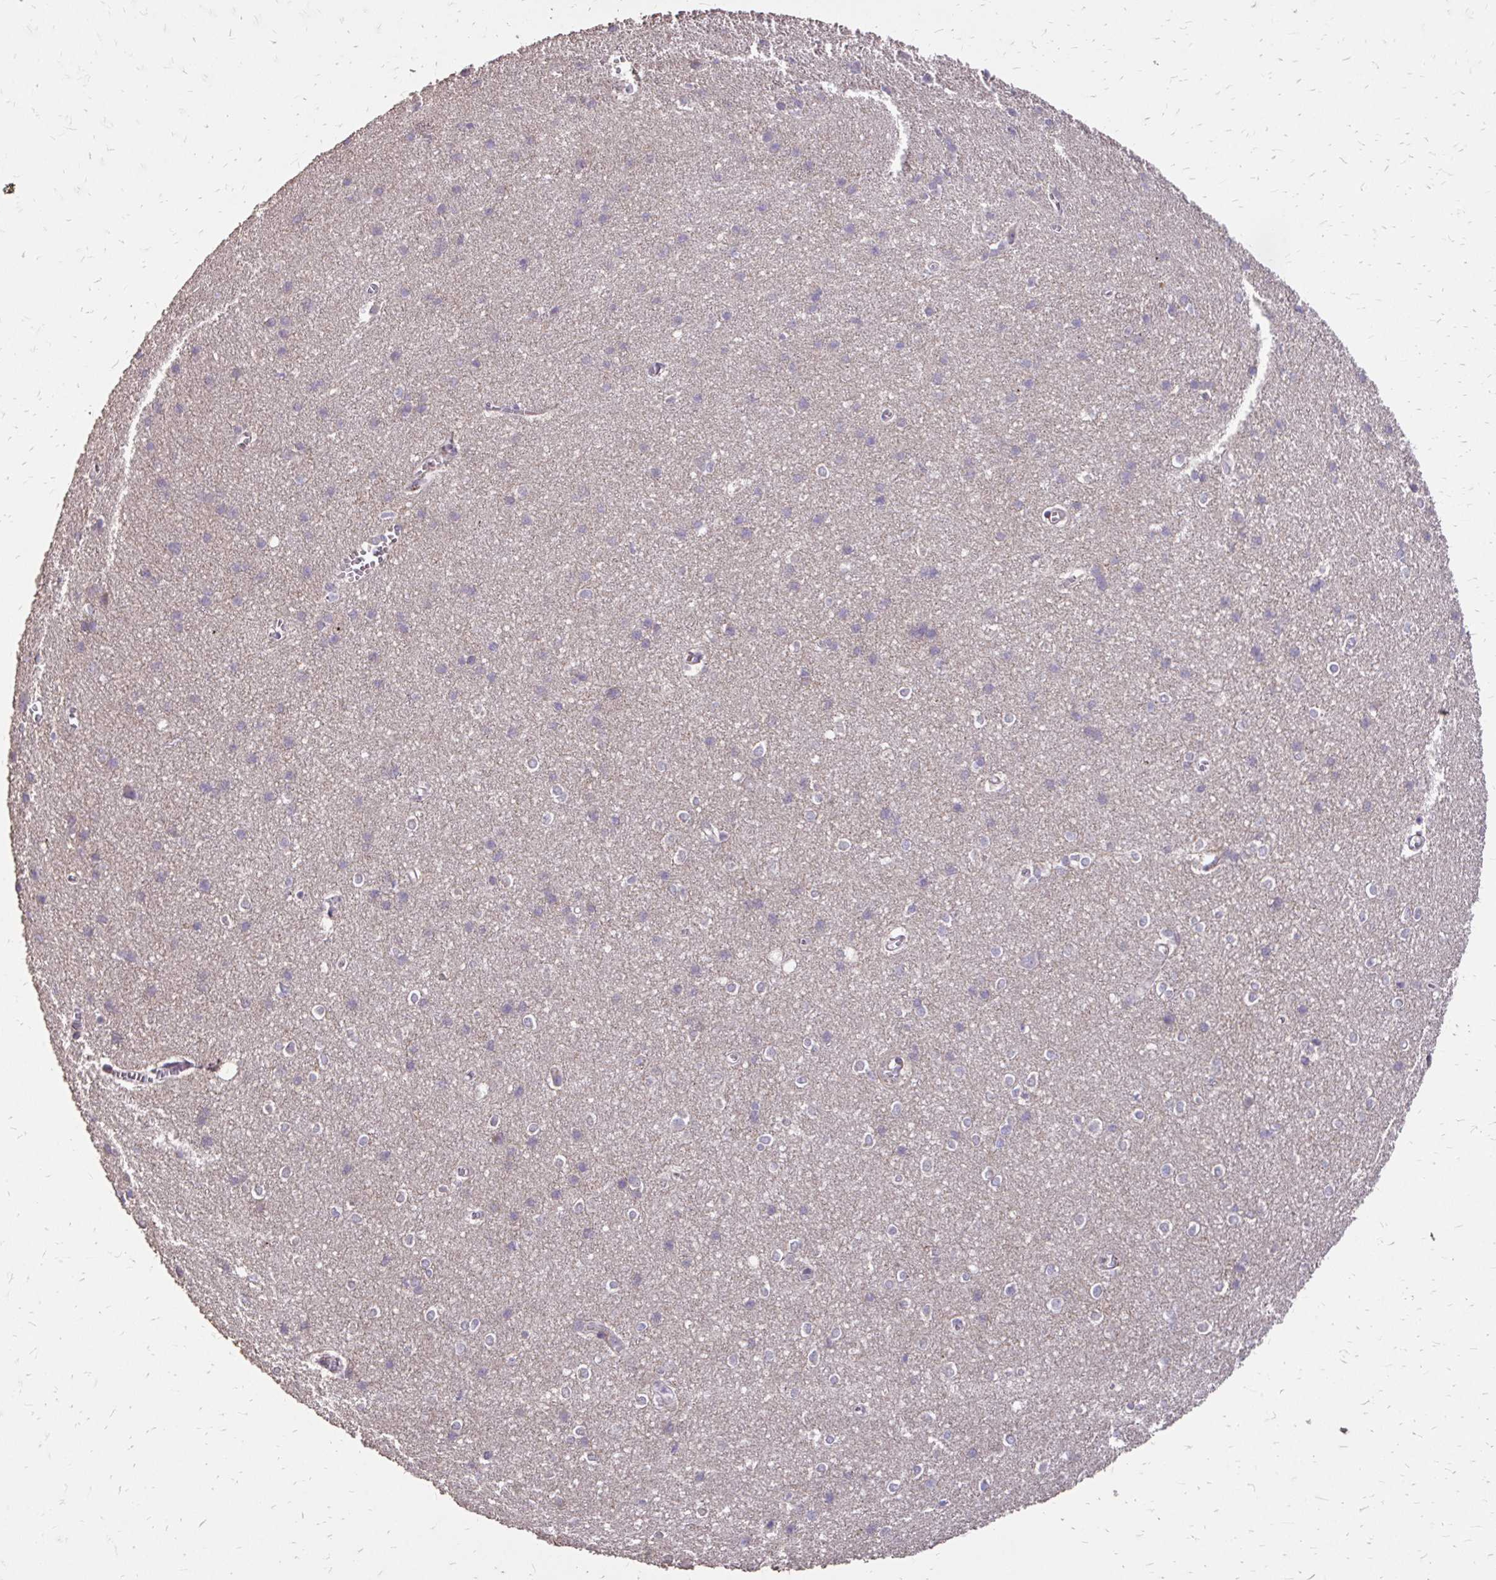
{"staining": {"intensity": "negative", "quantity": "none", "location": "none"}, "tissue": "cerebral cortex", "cell_type": "Endothelial cells", "image_type": "normal", "snomed": [{"axis": "morphology", "description": "Normal tissue, NOS"}, {"axis": "topography", "description": "Cerebral cortex"}], "caption": "An immunohistochemistry photomicrograph of unremarkable cerebral cortex is shown. There is no staining in endothelial cells of cerebral cortex.", "gene": "MYORG", "patient": {"sex": "male", "age": 37}}